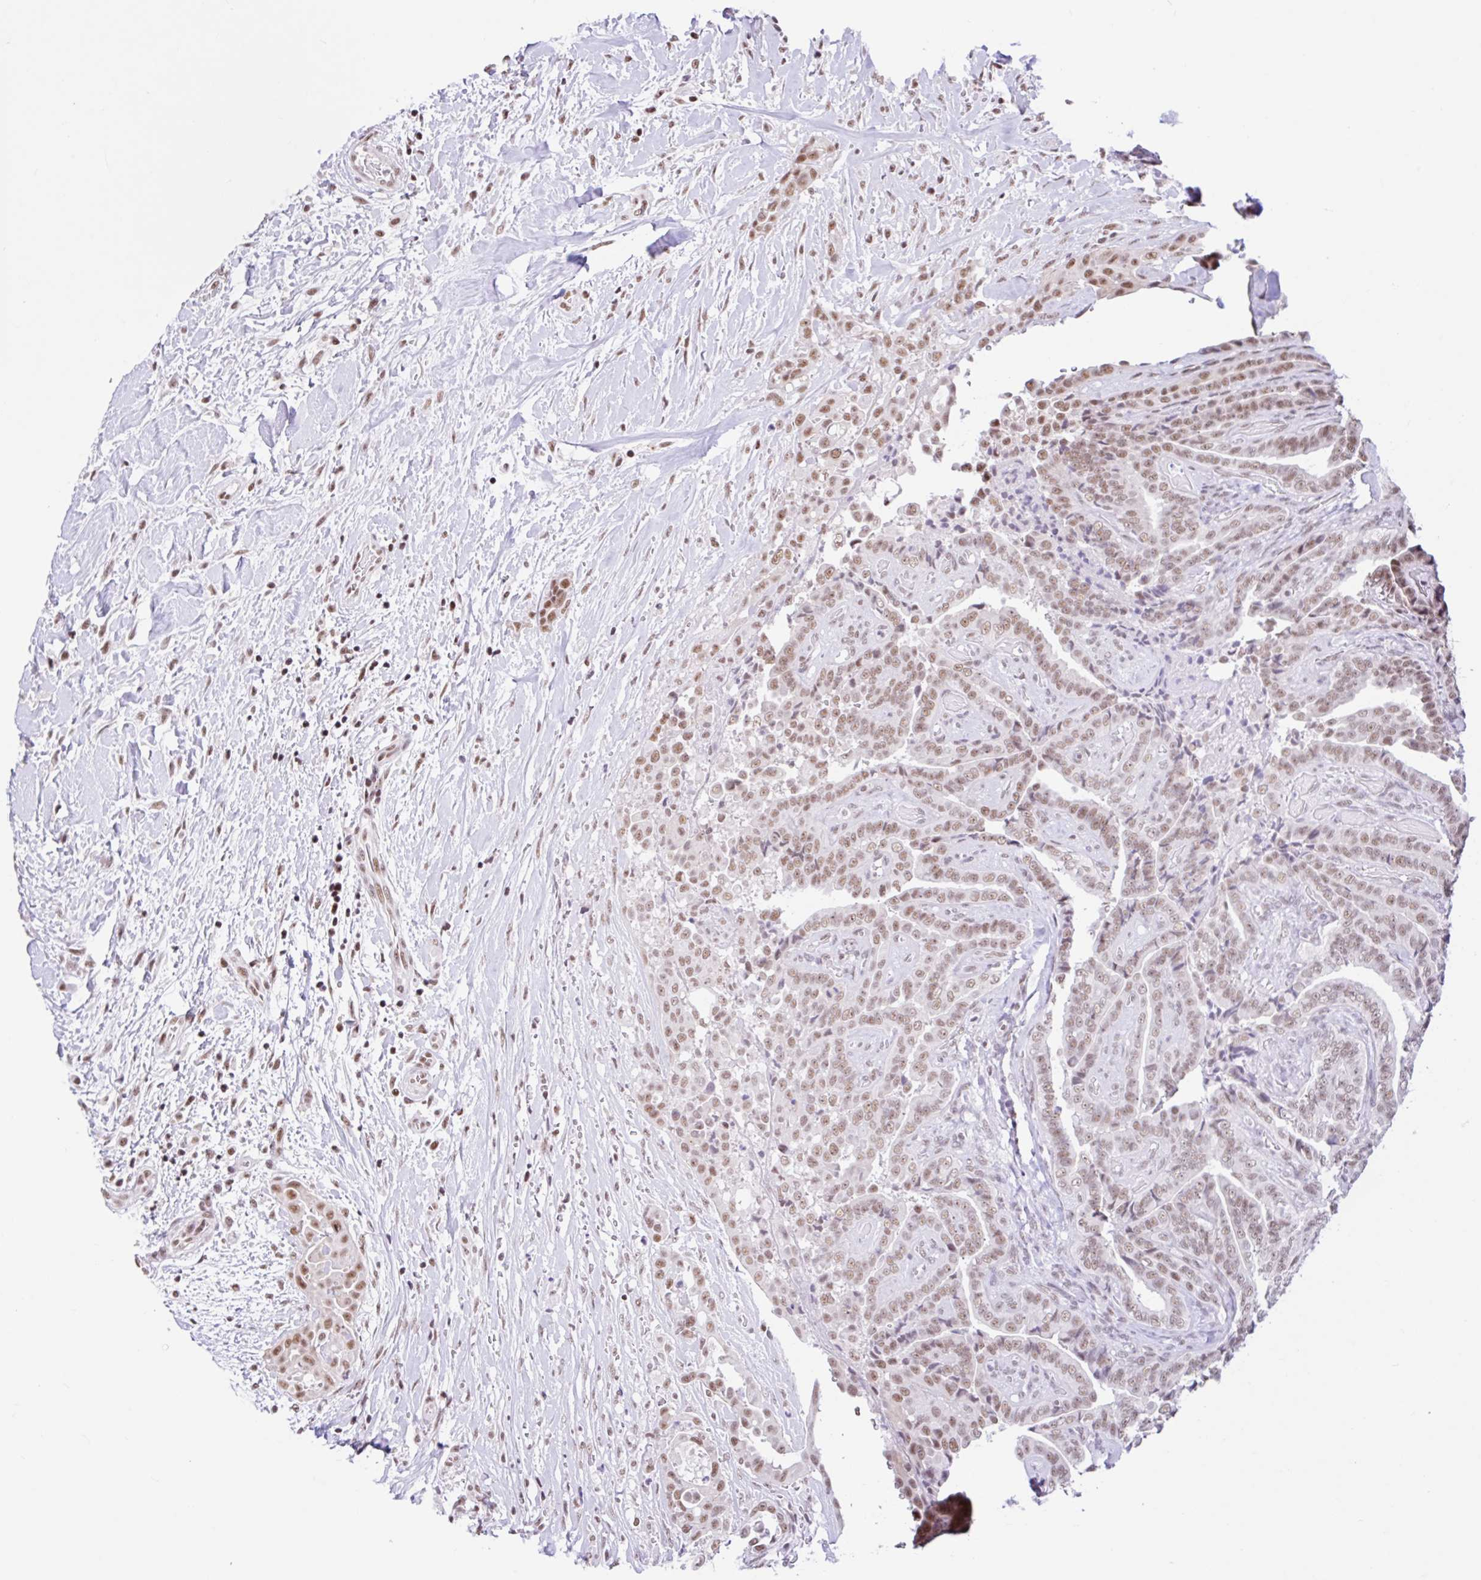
{"staining": {"intensity": "moderate", "quantity": "25%-75%", "location": "nuclear"}, "tissue": "thyroid cancer", "cell_type": "Tumor cells", "image_type": "cancer", "snomed": [{"axis": "morphology", "description": "Papillary adenocarcinoma, NOS"}, {"axis": "topography", "description": "Thyroid gland"}], "caption": "Moderate nuclear expression is seen in about 25%-75% of tumor cells in thyroid papillary adenocarcinoma.", "gene": "CCDC12", "patient": {"sex": "male", "age": 61}}